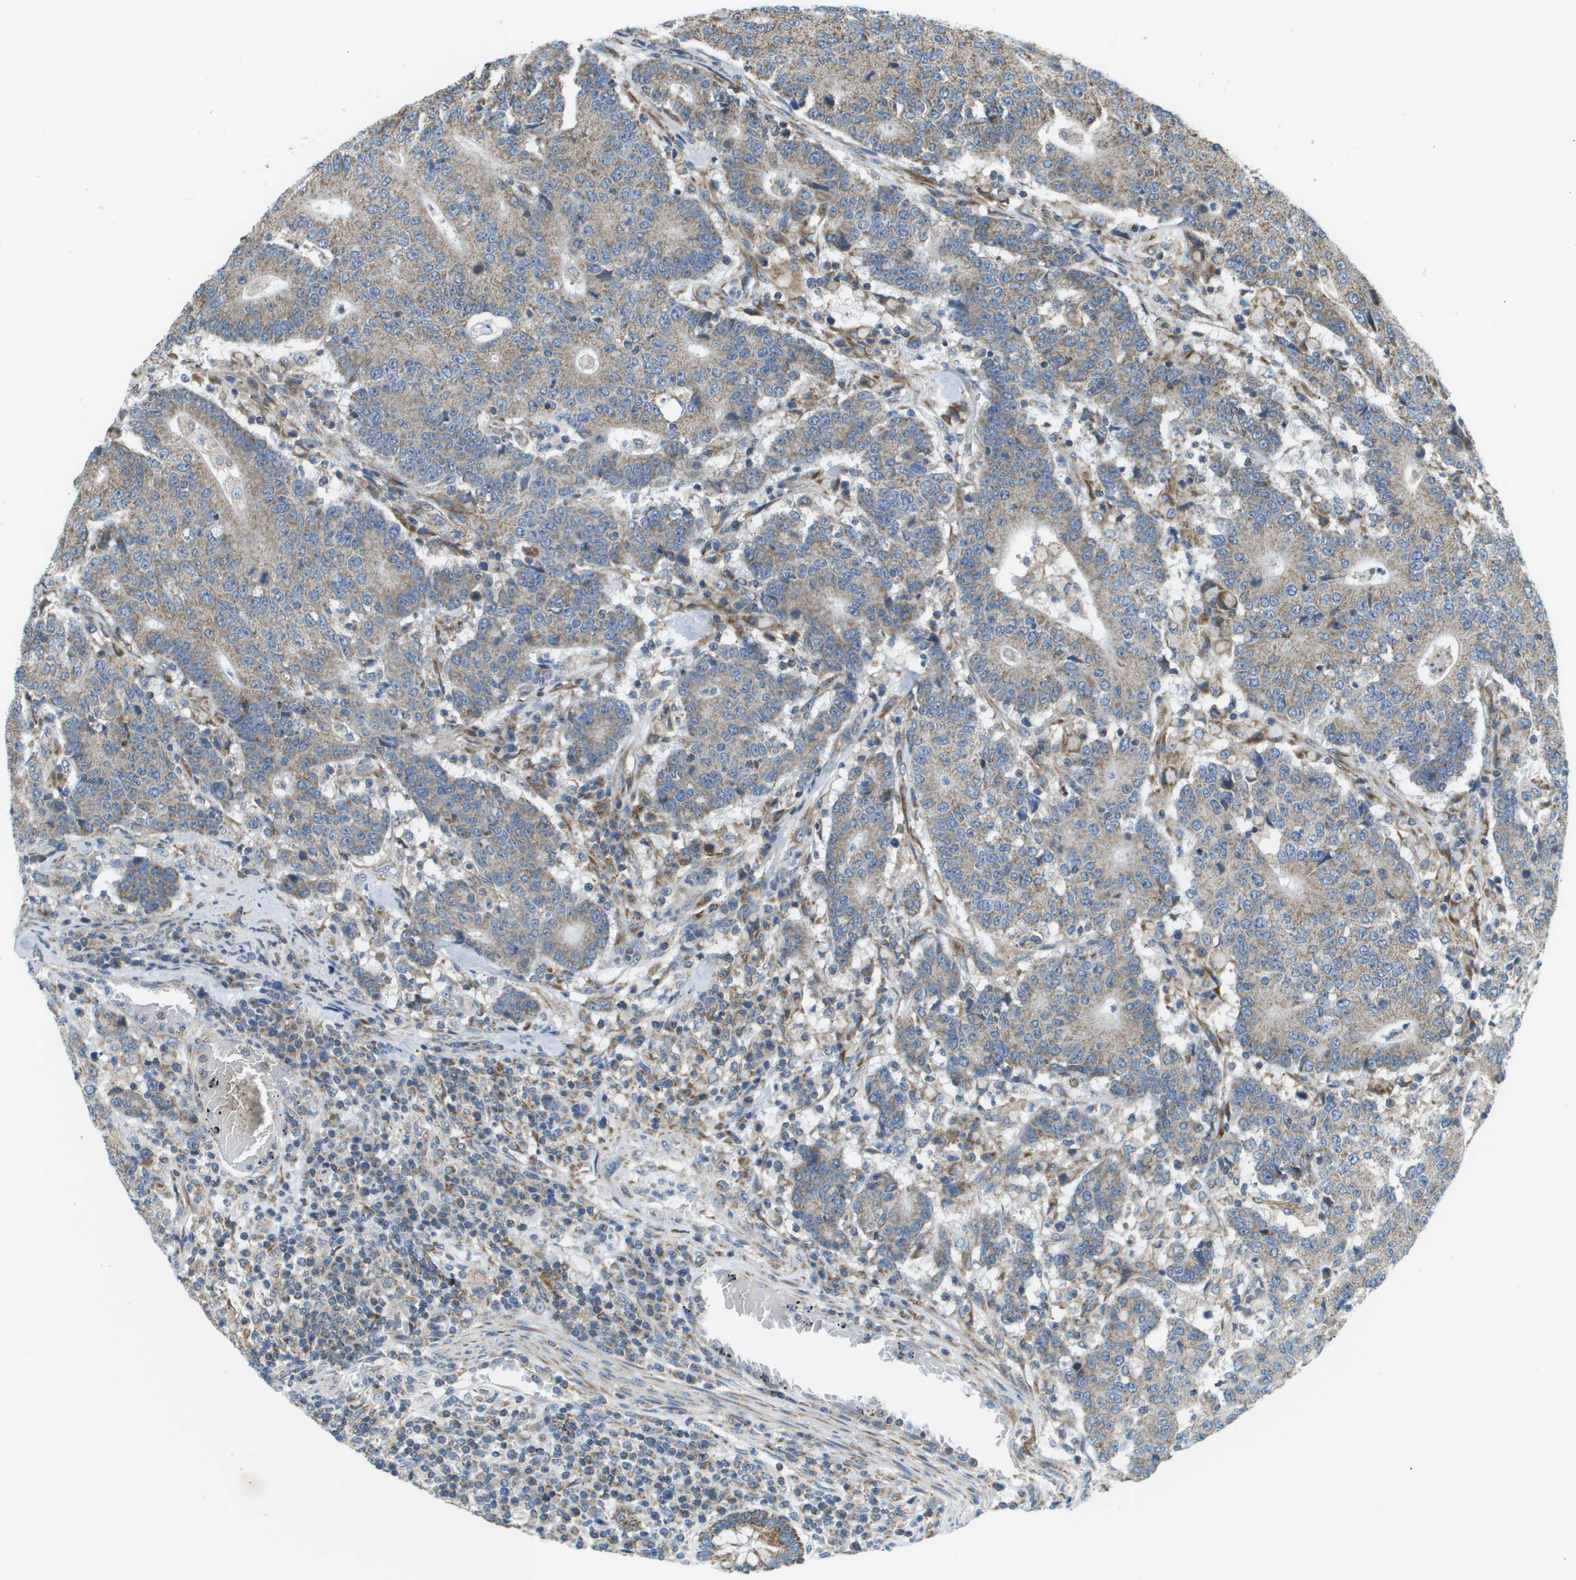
{"staining": {"intensity": "weak", "quantity": ">75%", "location": "cytoplasmic/membranous"}, "tissue": "colorectal cancer", "cell_type": "Tumor cells", "image_type": "cancer", "snomed": [{"axis": "morphology", "description": "Normal tissue, NOS"}, {"axis": "morphology", "description": "Adenocarcinoma, NOS"}, {"axis": "topography", "description": "Colon"}], "caption": "IHC image of neoplastic tissue: human adenocarcinoma (colorectal) stained using immunohistochemistry (IHC) exhibits low levels of weak protein expression localized specifically in the cytoplasmic/membranous of tumor cells, appearing as a cytoplasmic/membranous brown color.", "gene": "TAOK3", "patient": {"sex": "female", "age": 75}}